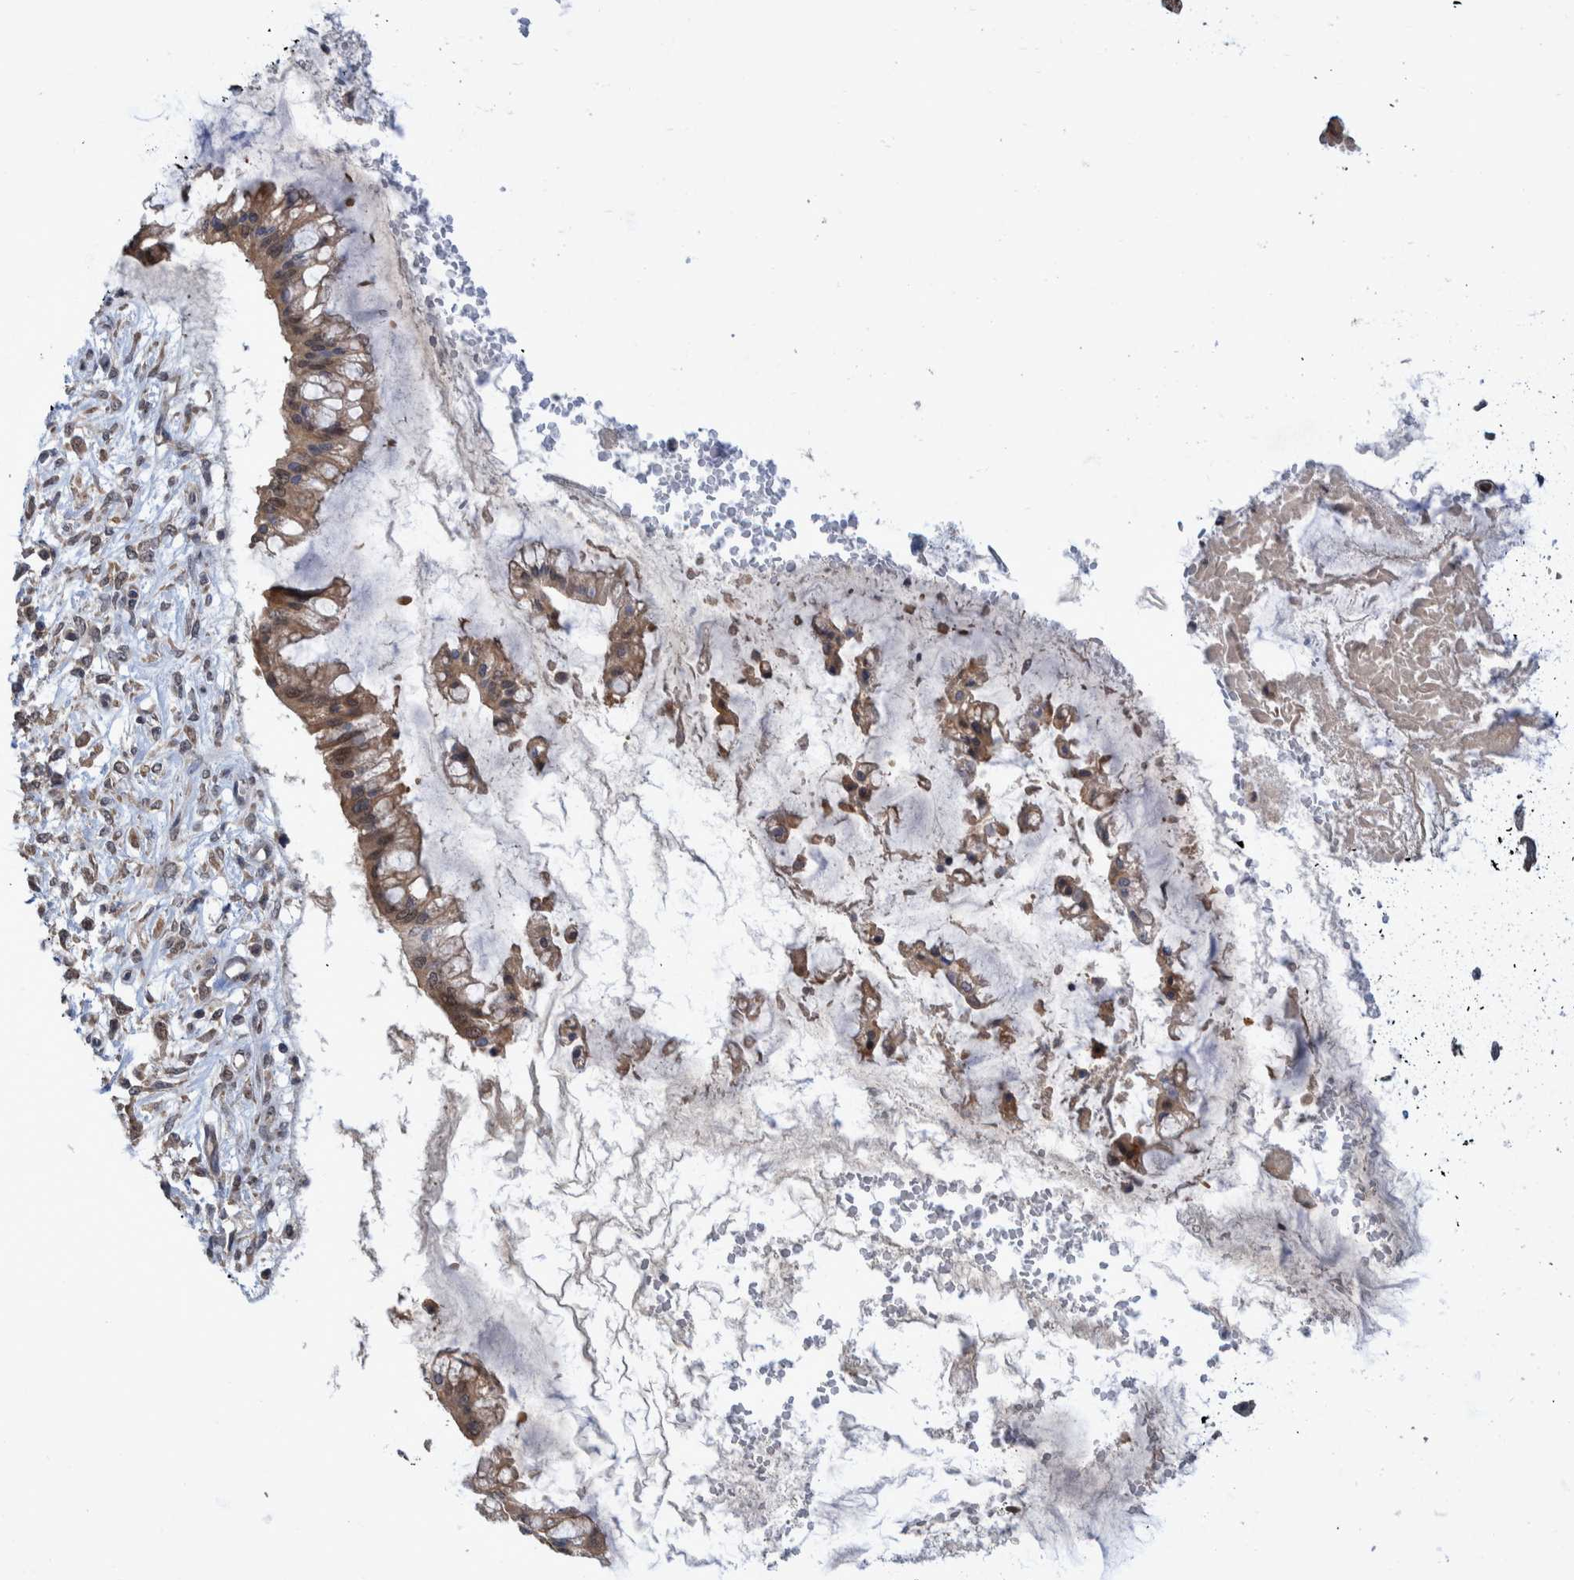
{"staining": {"intensity": "weak", "quantity": "25%-75%", "location": "cytoplasmic/membranous,nuclear"}, "tissue": "ovarian cancer", "cell_type": "Tumor cells", "image_type": "cancer", "snomed": [{"axis": "morphology", "description": "Cystadenocarcinoma, mucinous, NOS"}, {"axis": "topography", "description": "Ovary"}], "caption": "Protein staining of ovarian mucinous cystadenocarcinoma tissue shows weak cytoplasmic/membranous and nuclear staining in about 25%-75% of tumor cells.", "gene": "PLPBP", "patient": {"sex": "female", "age": 73}}